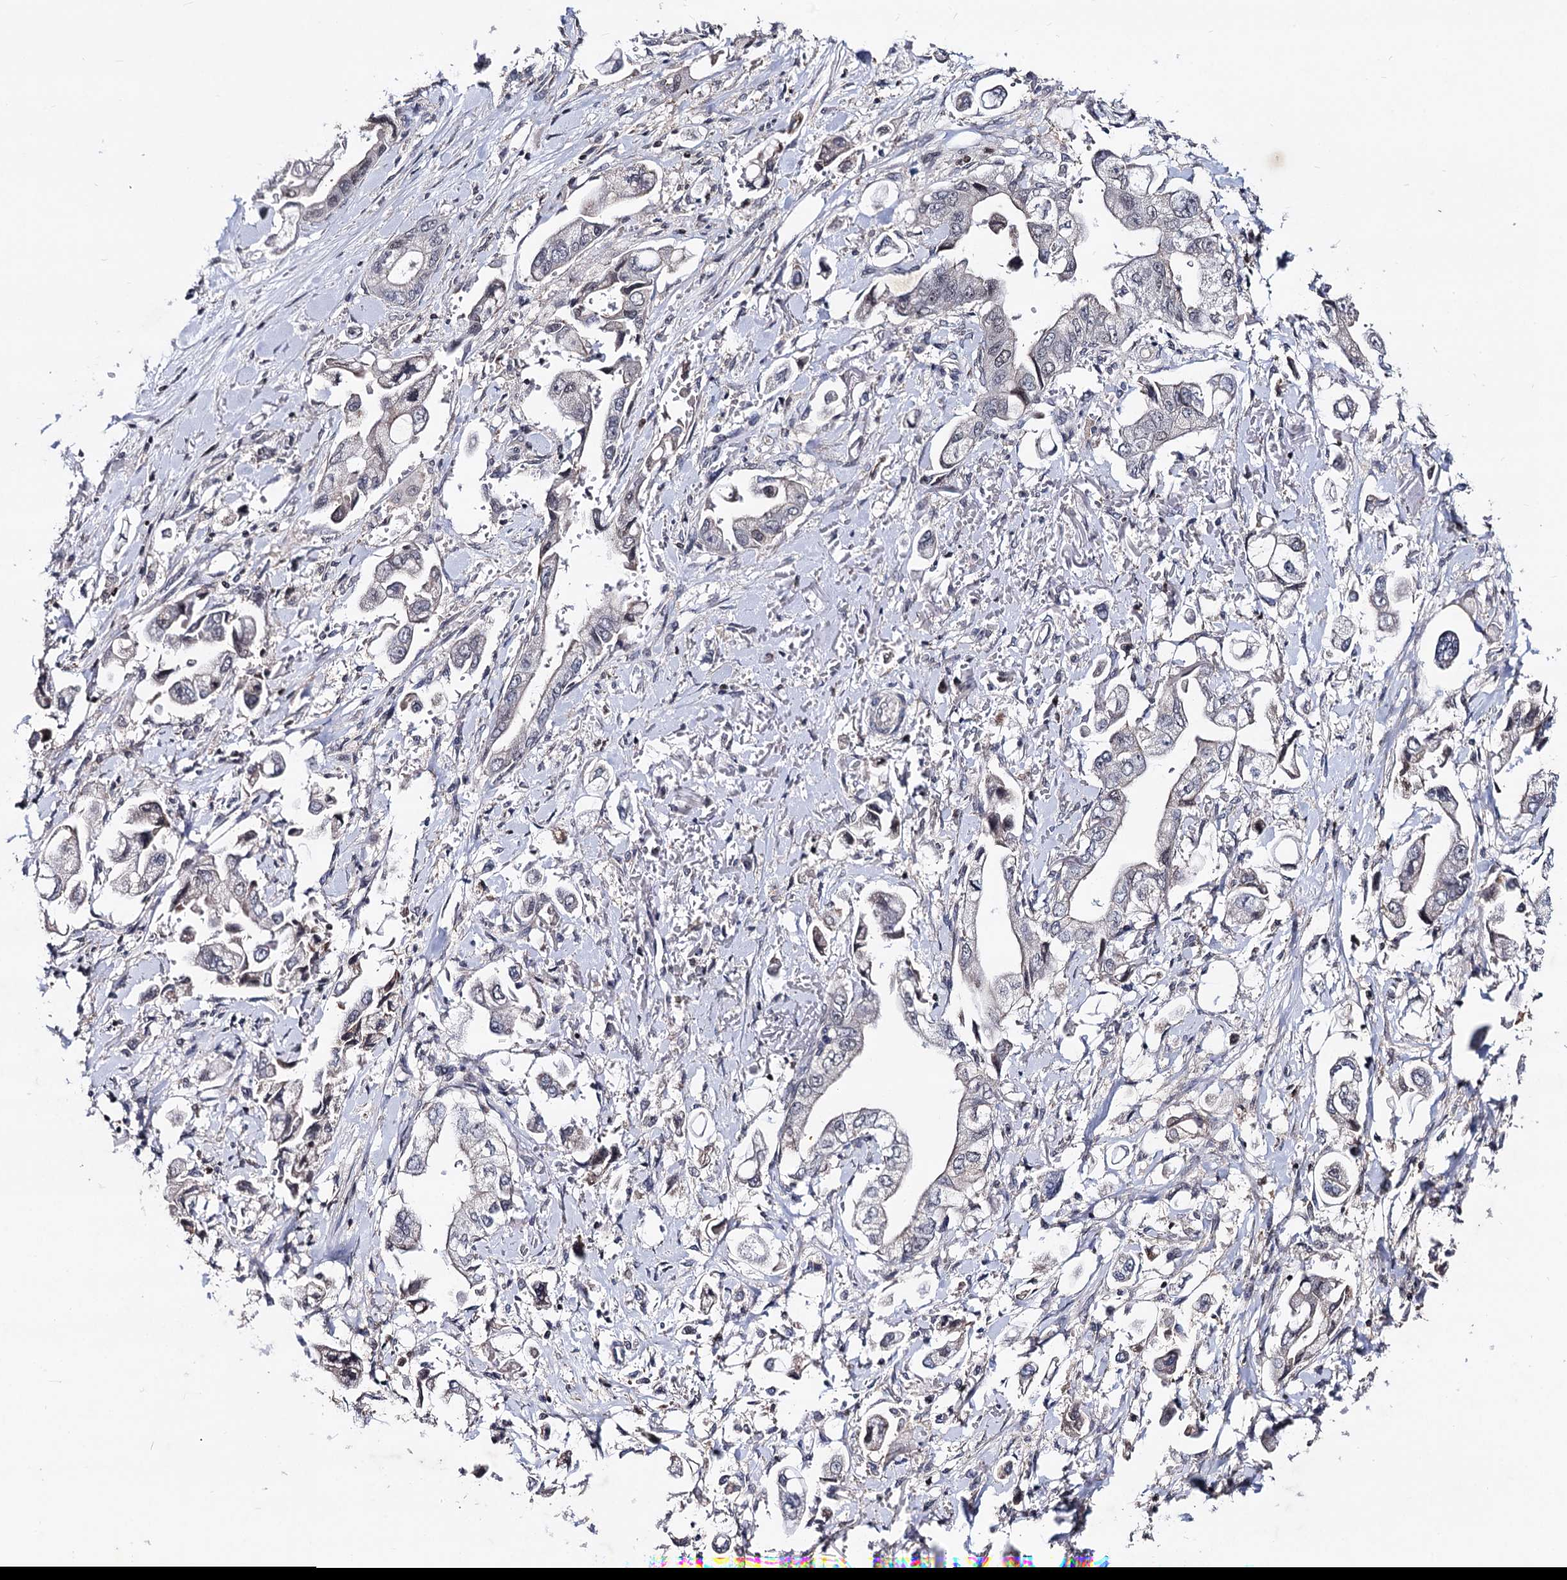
{"staining": {"intensity": "weak", "quantity": "<25%", "location": "nuclear"}, "tissue": "stomach cancer", "cell_type": "Tumor cells", "image_type": "cancer", "snomed": [{"axis": "morphology", "description": "Adenocarcinoma, NOS"}, {"axis": "topography", "description": "Stomach"}], "caption": "A histopathology image of stomach cancer (adenocarcinoma) stained for a protein reveals no brown staining in tumor cells.", "gene": "SMCHD1", "patient": {"sex": "male", "age": 62}}